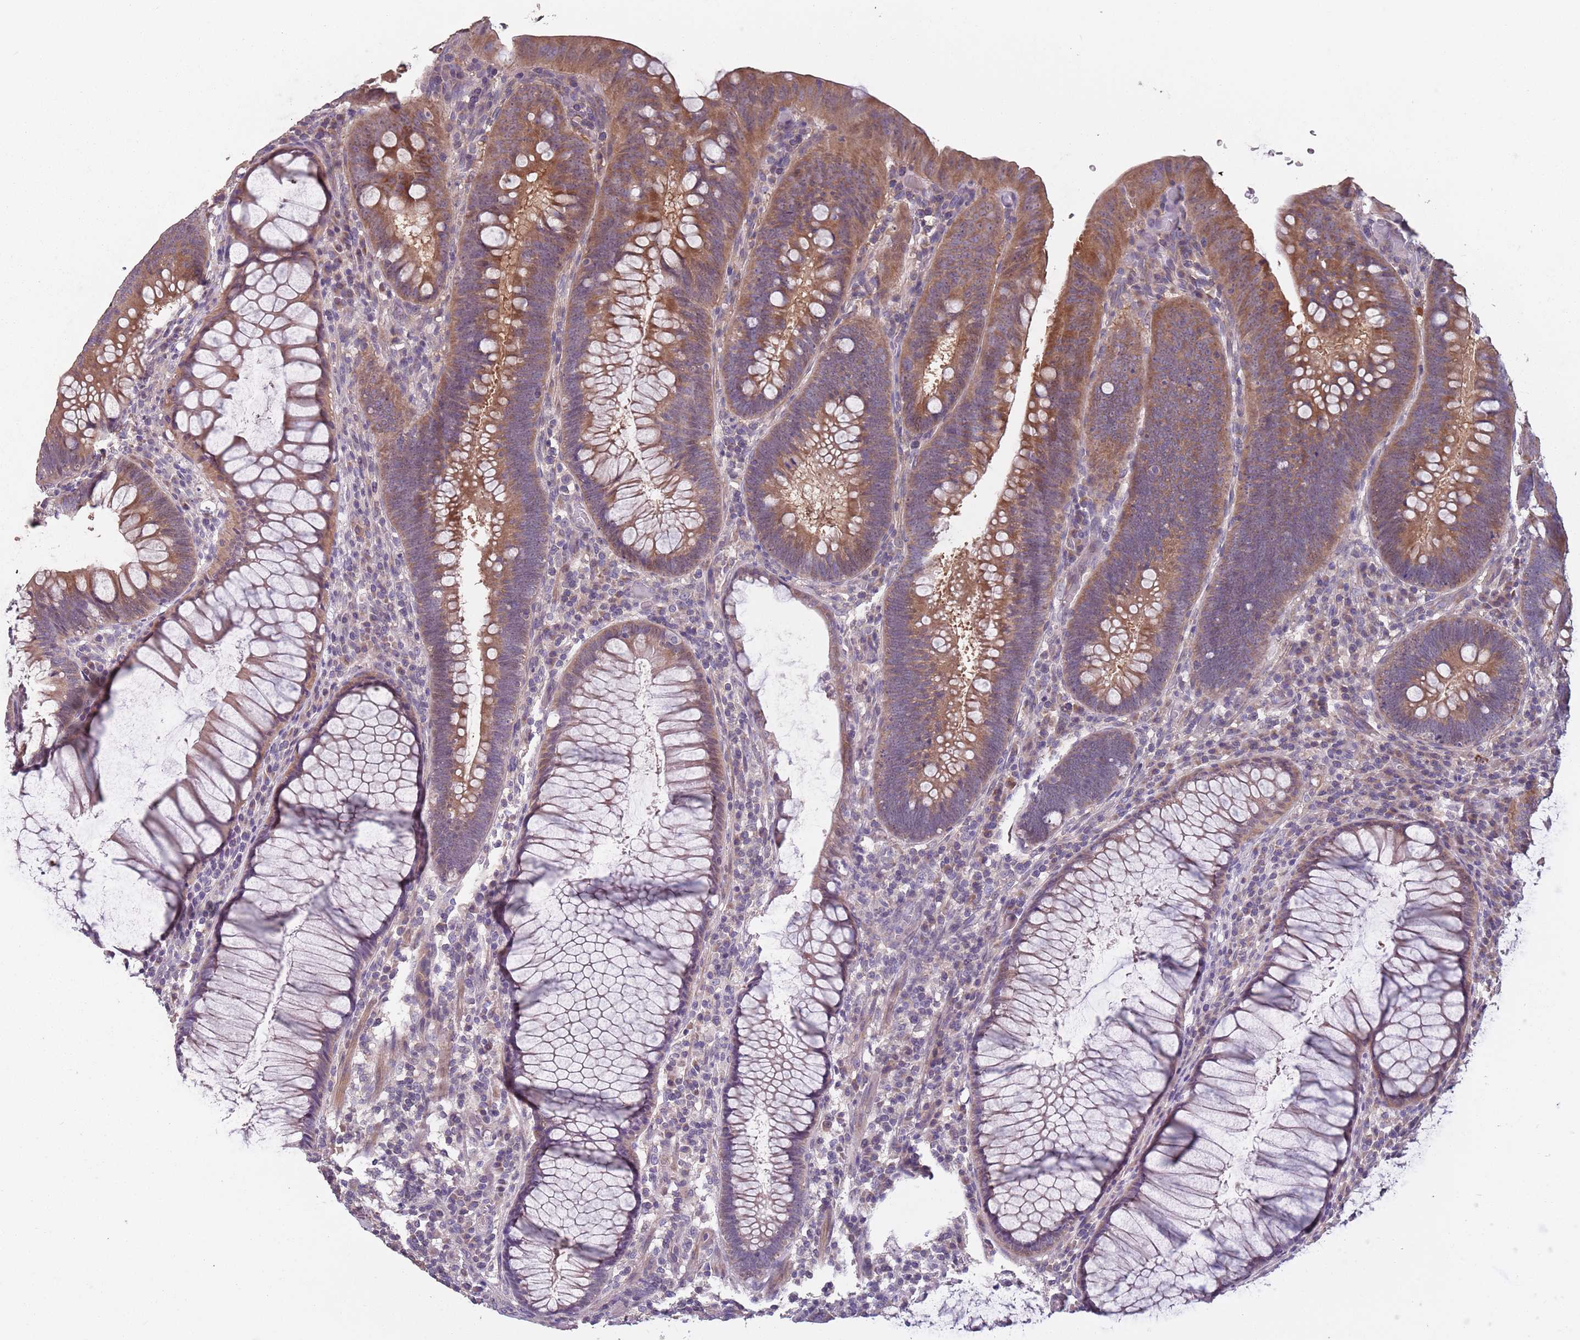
{"staining": {"intensity": "moderate", "quantity": "25%-75%", "location": "cytoplasmic/membranous"}, "tissue": "colorectal cancer", "cell_type": "Tumor cells", "image_type": "cancer", "snomed": [{"axis": "morphology", "description": "Adenocarcinoma, NOS"}, {"axis": "topography", "description": "Rectum"}], "caption": "Immunohistochemistry (IHC) (DAB (3,3'-diaminobenzidine)) staining of human colorectal adenocarcinoma displays moderate cytoplasmic/membranous protein positivity in approximately 25%-75% of tumor cells.", "gene": "MBD3L1", "patient": {"sex": "female", "age": 75}}